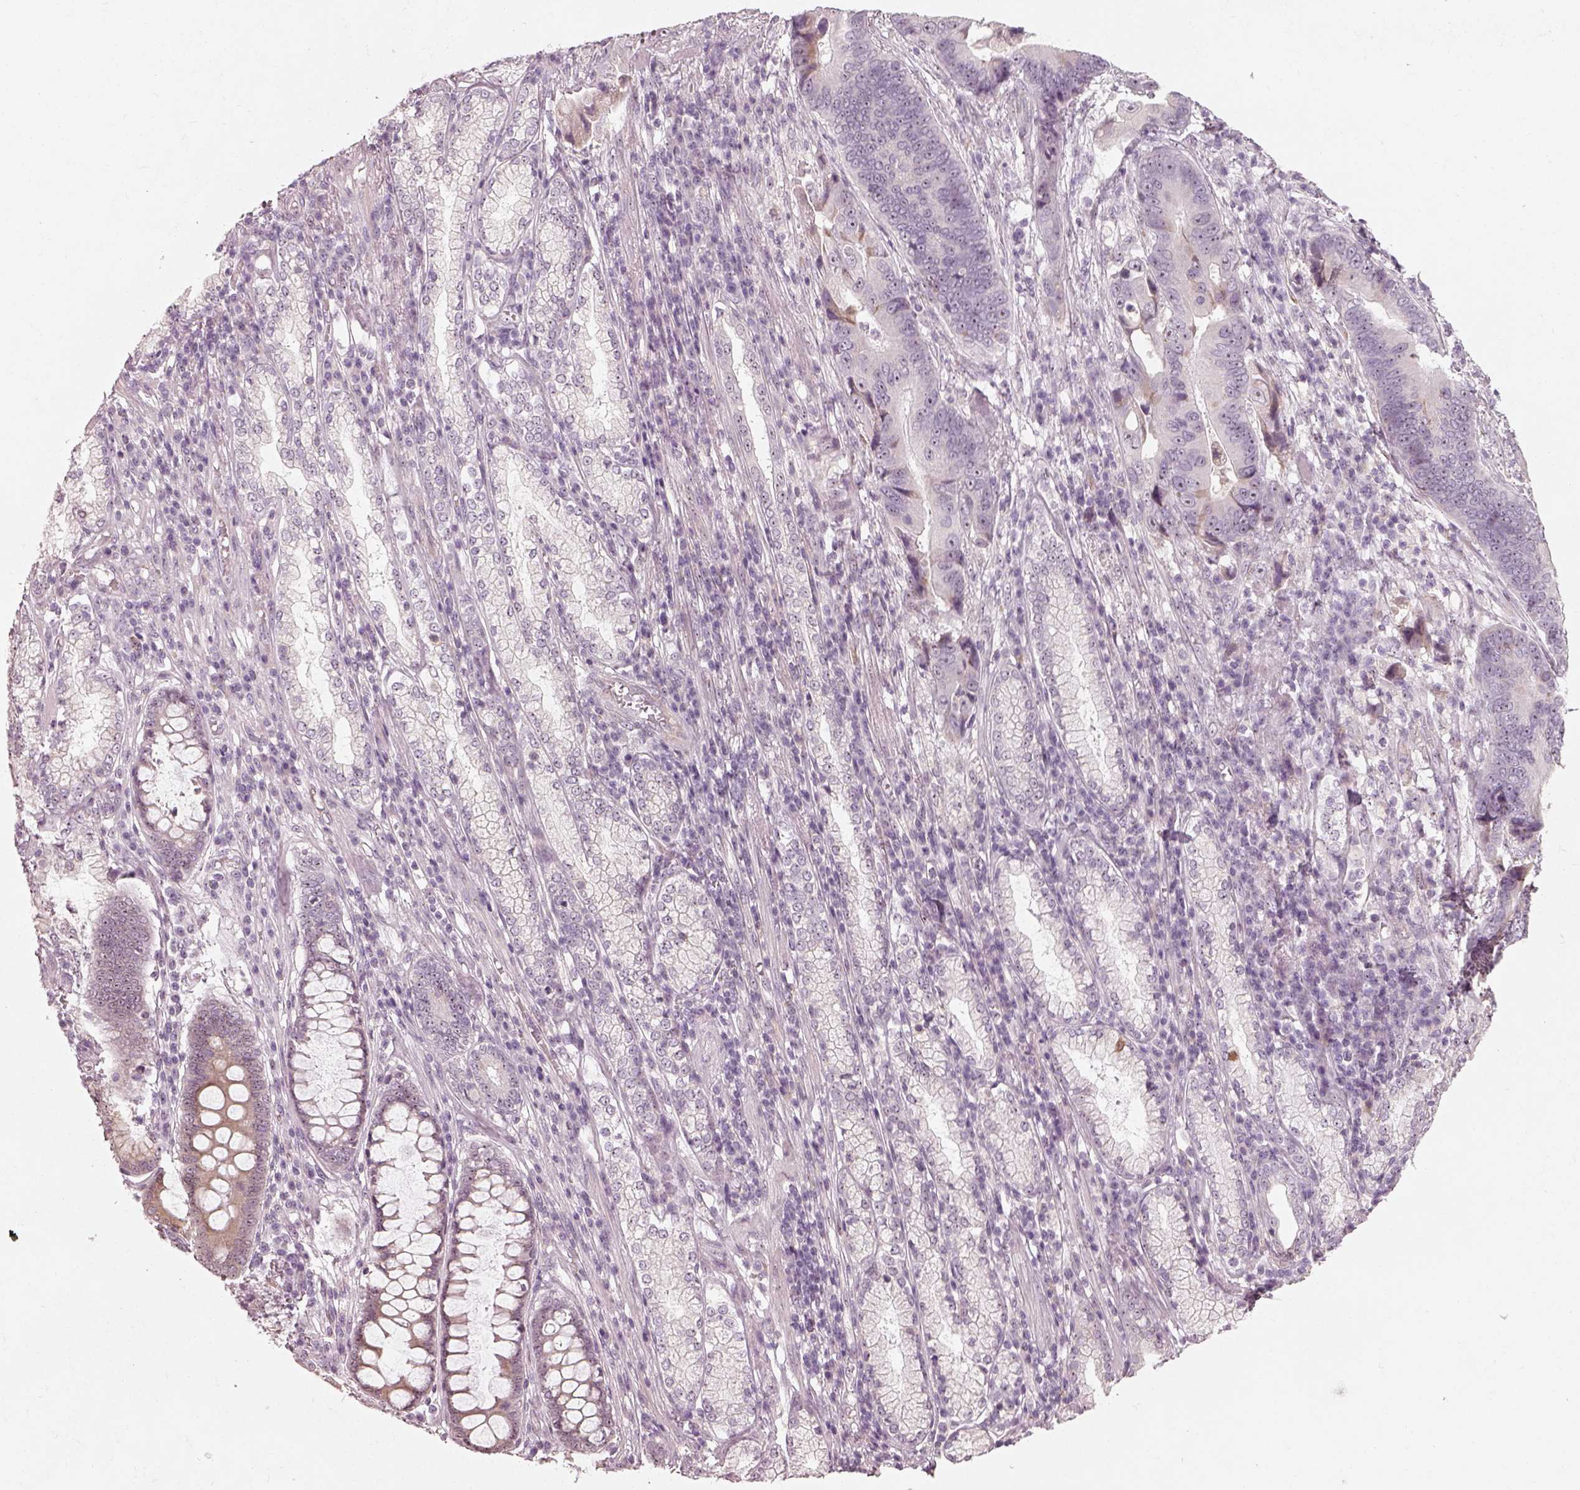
{"staining": {"intensity": "negative", "quantity": "none", "location": "none"}, "tissue": "stomach cancer", "cell_type": "Tumor cells", "image_type": "cancer", "snomed": [{"axis": "morphology", "description": "Adenocarcinoma, NOS"}, {"axis": "topography", "description": "Stomach"}], "caption": "Tumor cells show no significant protein positivity in stomach cancer (adenocarcinoma). Brightfield microscopy of IHC stained with DAB (brown) and hematoxylin (blue), captured at high magnification.", "gene": "CDS1", "patient": {"sex": "male", "age": 84}}